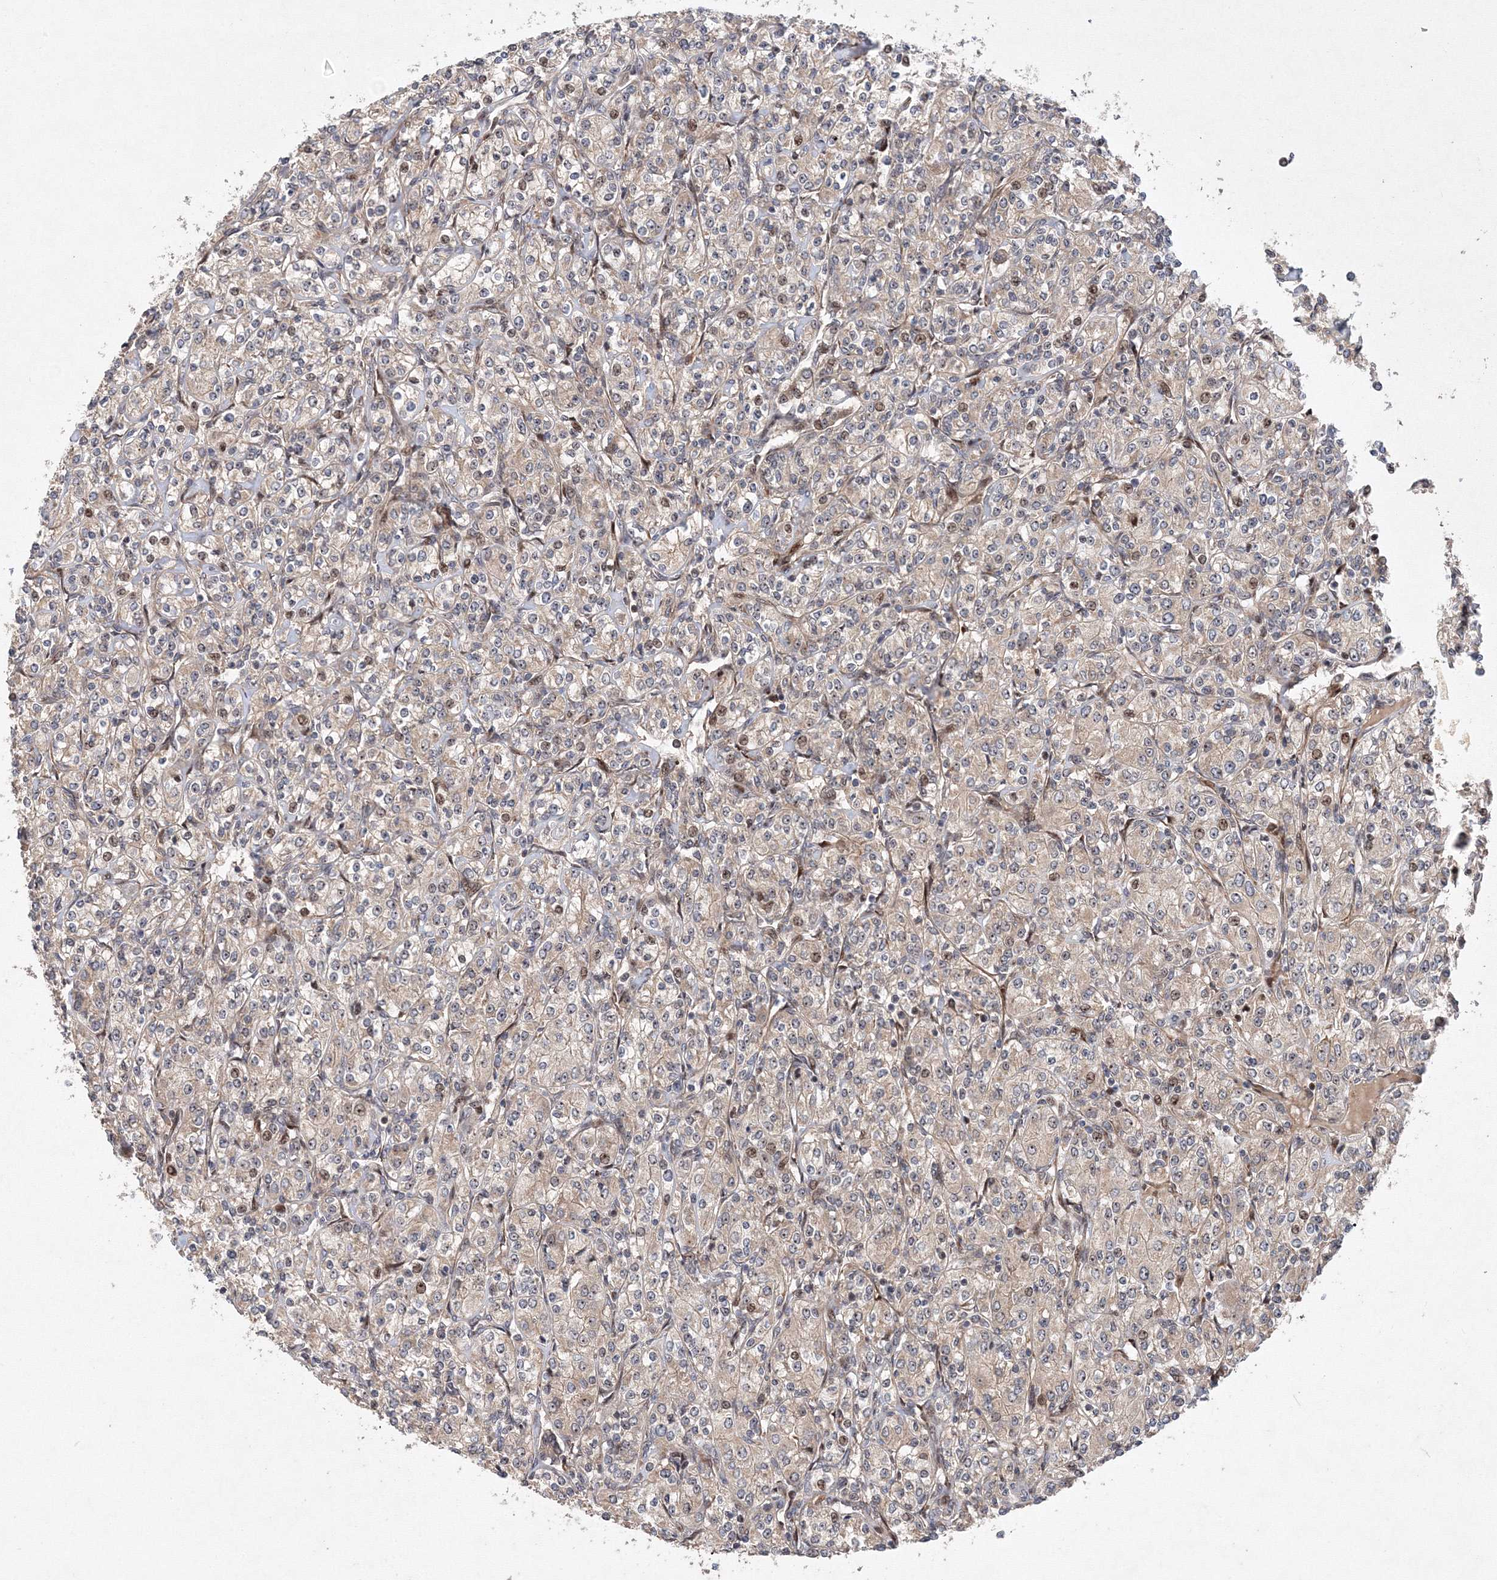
{"staining": {"intensity": "weak", "quantity": "<25%", "location": "cytoplasmic/membranous"}, "tissue": "renal cancer", "cell_type": "Tumor cells", "image_type": "cancer", "snomed": [{"axis": "morphology", "description": "Adenocarcinoma, NOS"}, {"axis": "topography", "description": "Kidney"}], "caption": "Renal adenocarcinoma was stained to show a protein in brown. There is no significant staining in tumor cells.", "gene": "ANKAR", "patient": {"sex": "male", "age": 77}}